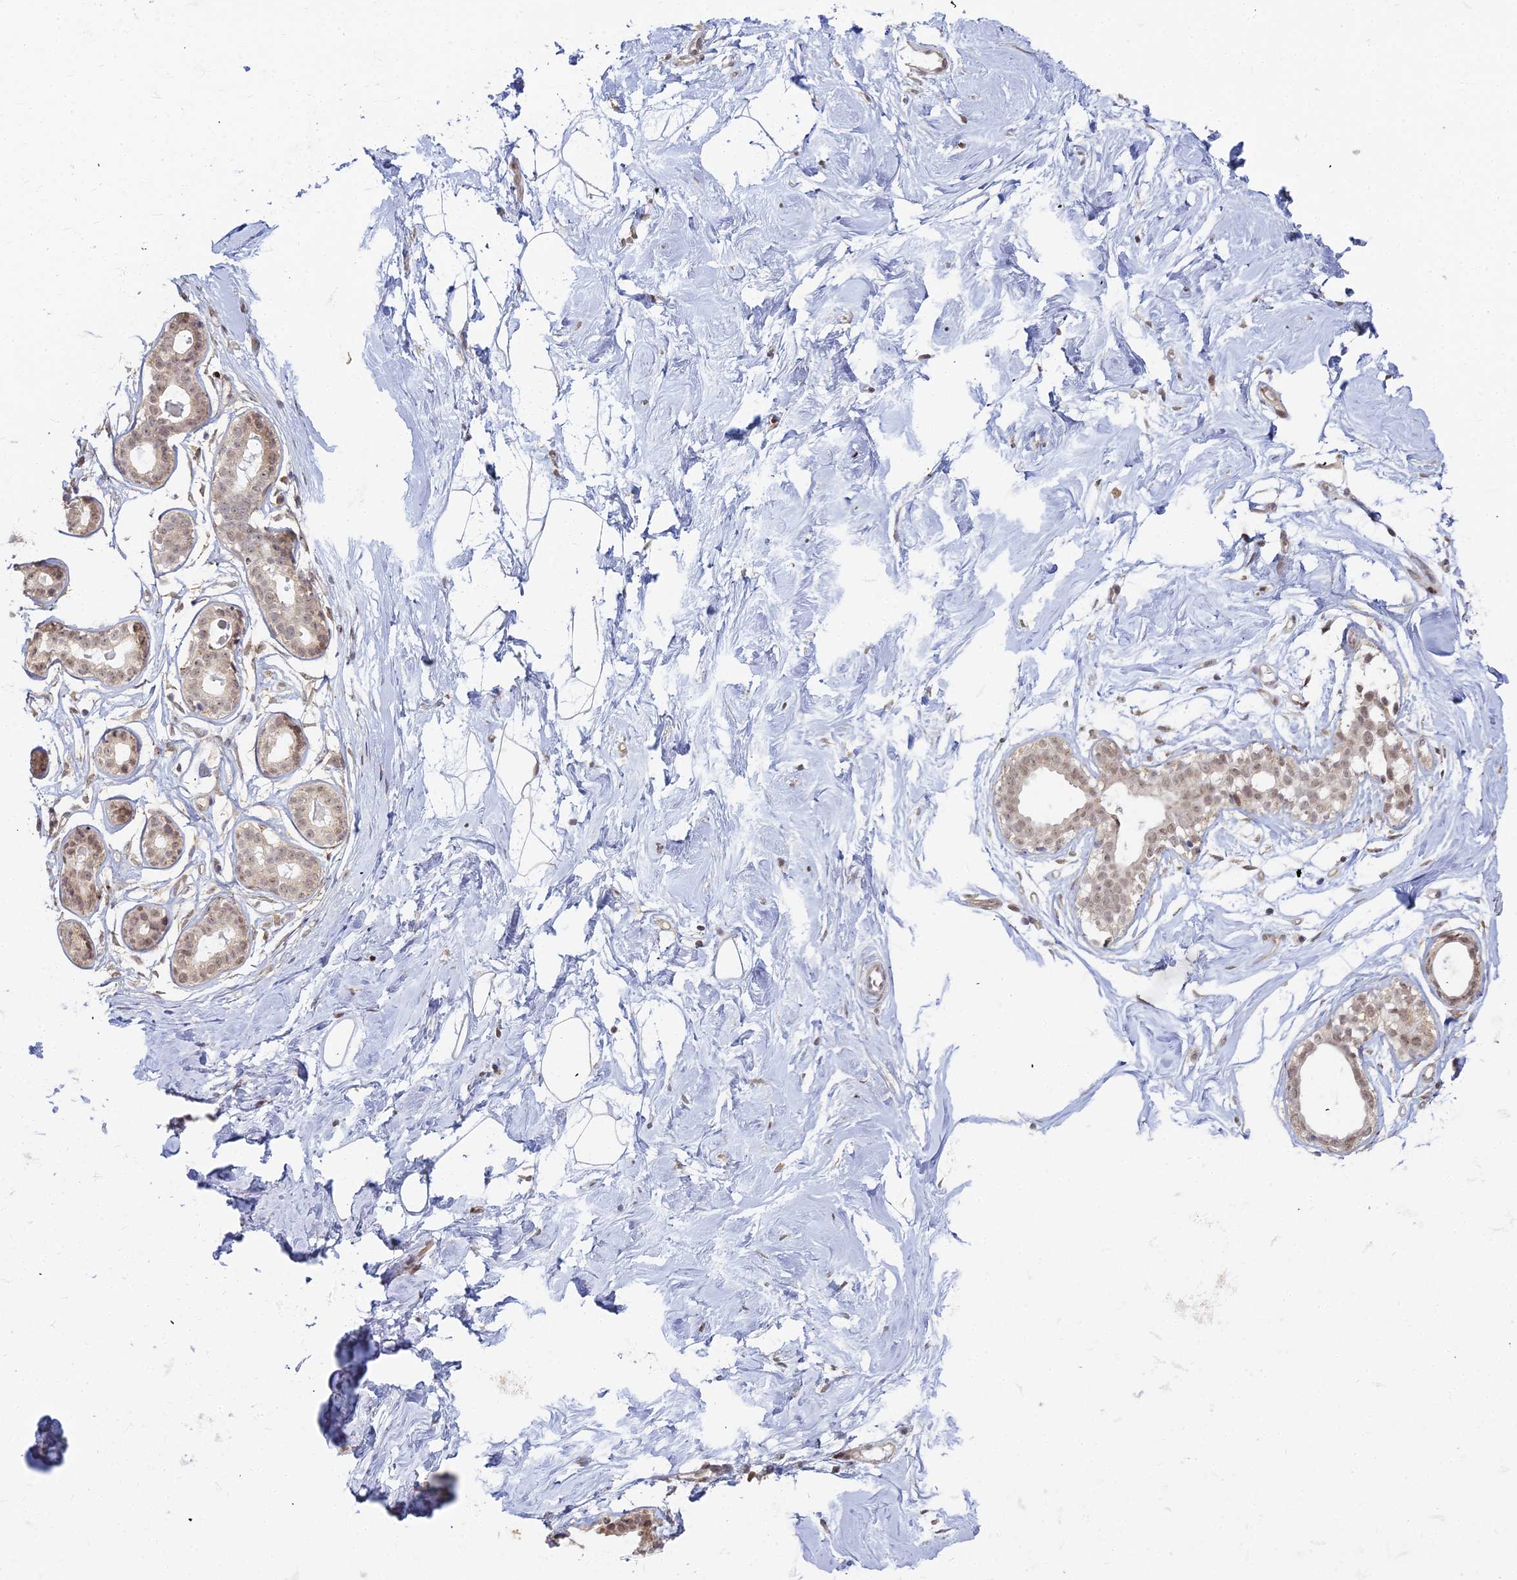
{"staining": {"intensity": "negative", "quantity": "none", "location": "none"}, "tissue": "breast", "cell_type": "Adipocytes", "image_type": "normal", "snomed": [{"axis": "morphology", "description": "Normal tissue, NOS"}, {"axis": "morphology", "description": "Adenoma, NOS"}, {"axis": "topography", "description": "Breast"}], "caption": "Adipocytes show no significant protein expression in normal breast. The staining is performed using DAB (3,3'-diaminobenzidine) brown chromogen with nuclei counter-stained in using hematoxylin.", "gene": "ABCA2", "patient": {"sex": "female", "age": 23}}